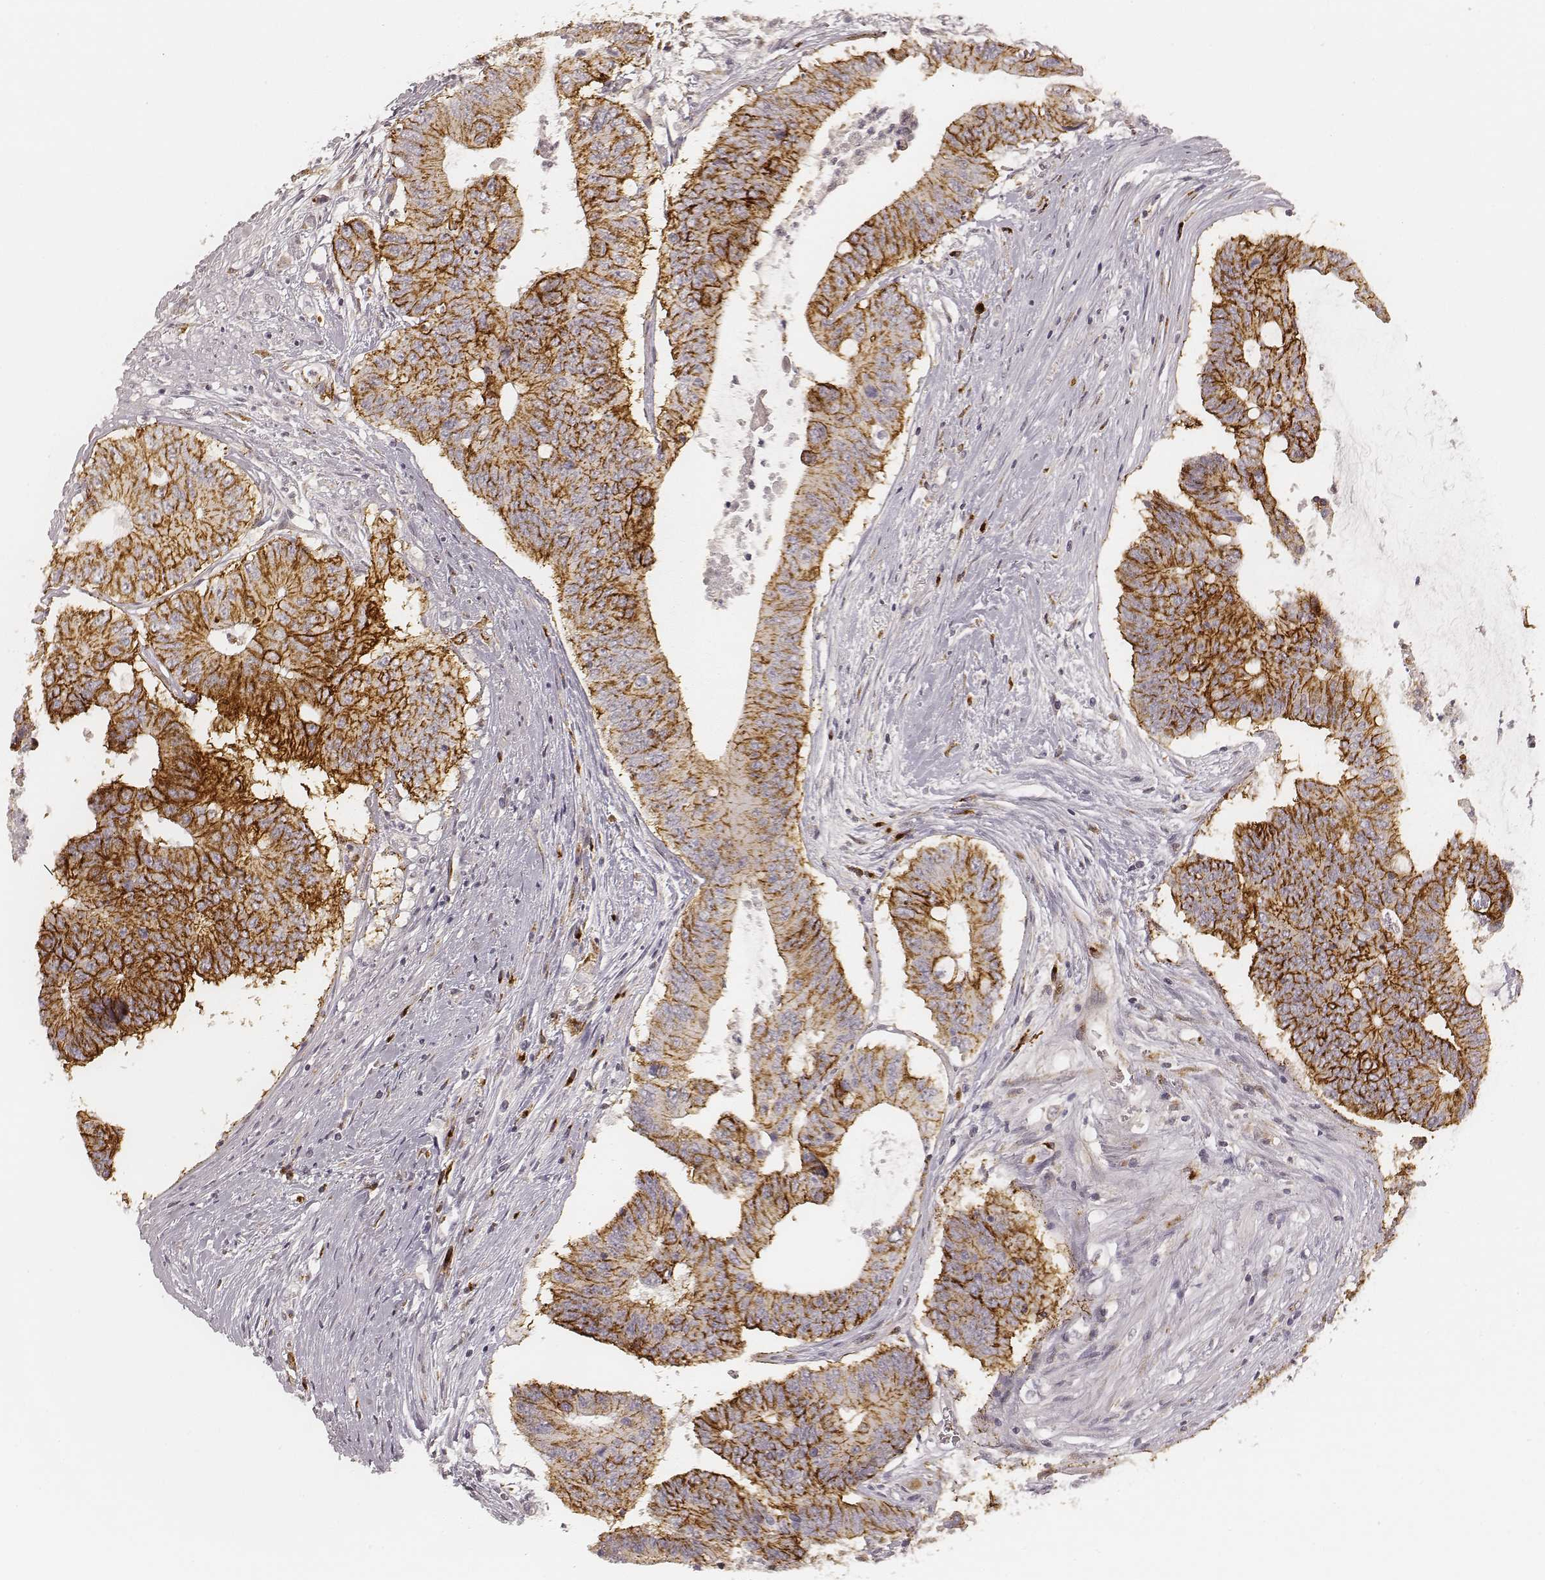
{"staining": {"intensity": "strong", "quantity": ">75%", "location": "cytoplasmic/membranous"}, "tissue": "colorectal cancer", "cell_type": "Tumor cells", "image_type": "cancer", "snomed": [{"axis": "morphology", "description": "Adenocarcinoma, NOS"}, {"axis": "topography", "description": "Rectum"}], "caption": "Human colorectal cancer (adenocarcinoma) stained for a protein (brown) exhibits strong cytoplasmic/membranous positive staining in about >75% of tumor cells.", "gene": "GORASP2", "patient": {"sex": "male", "age": 59}}